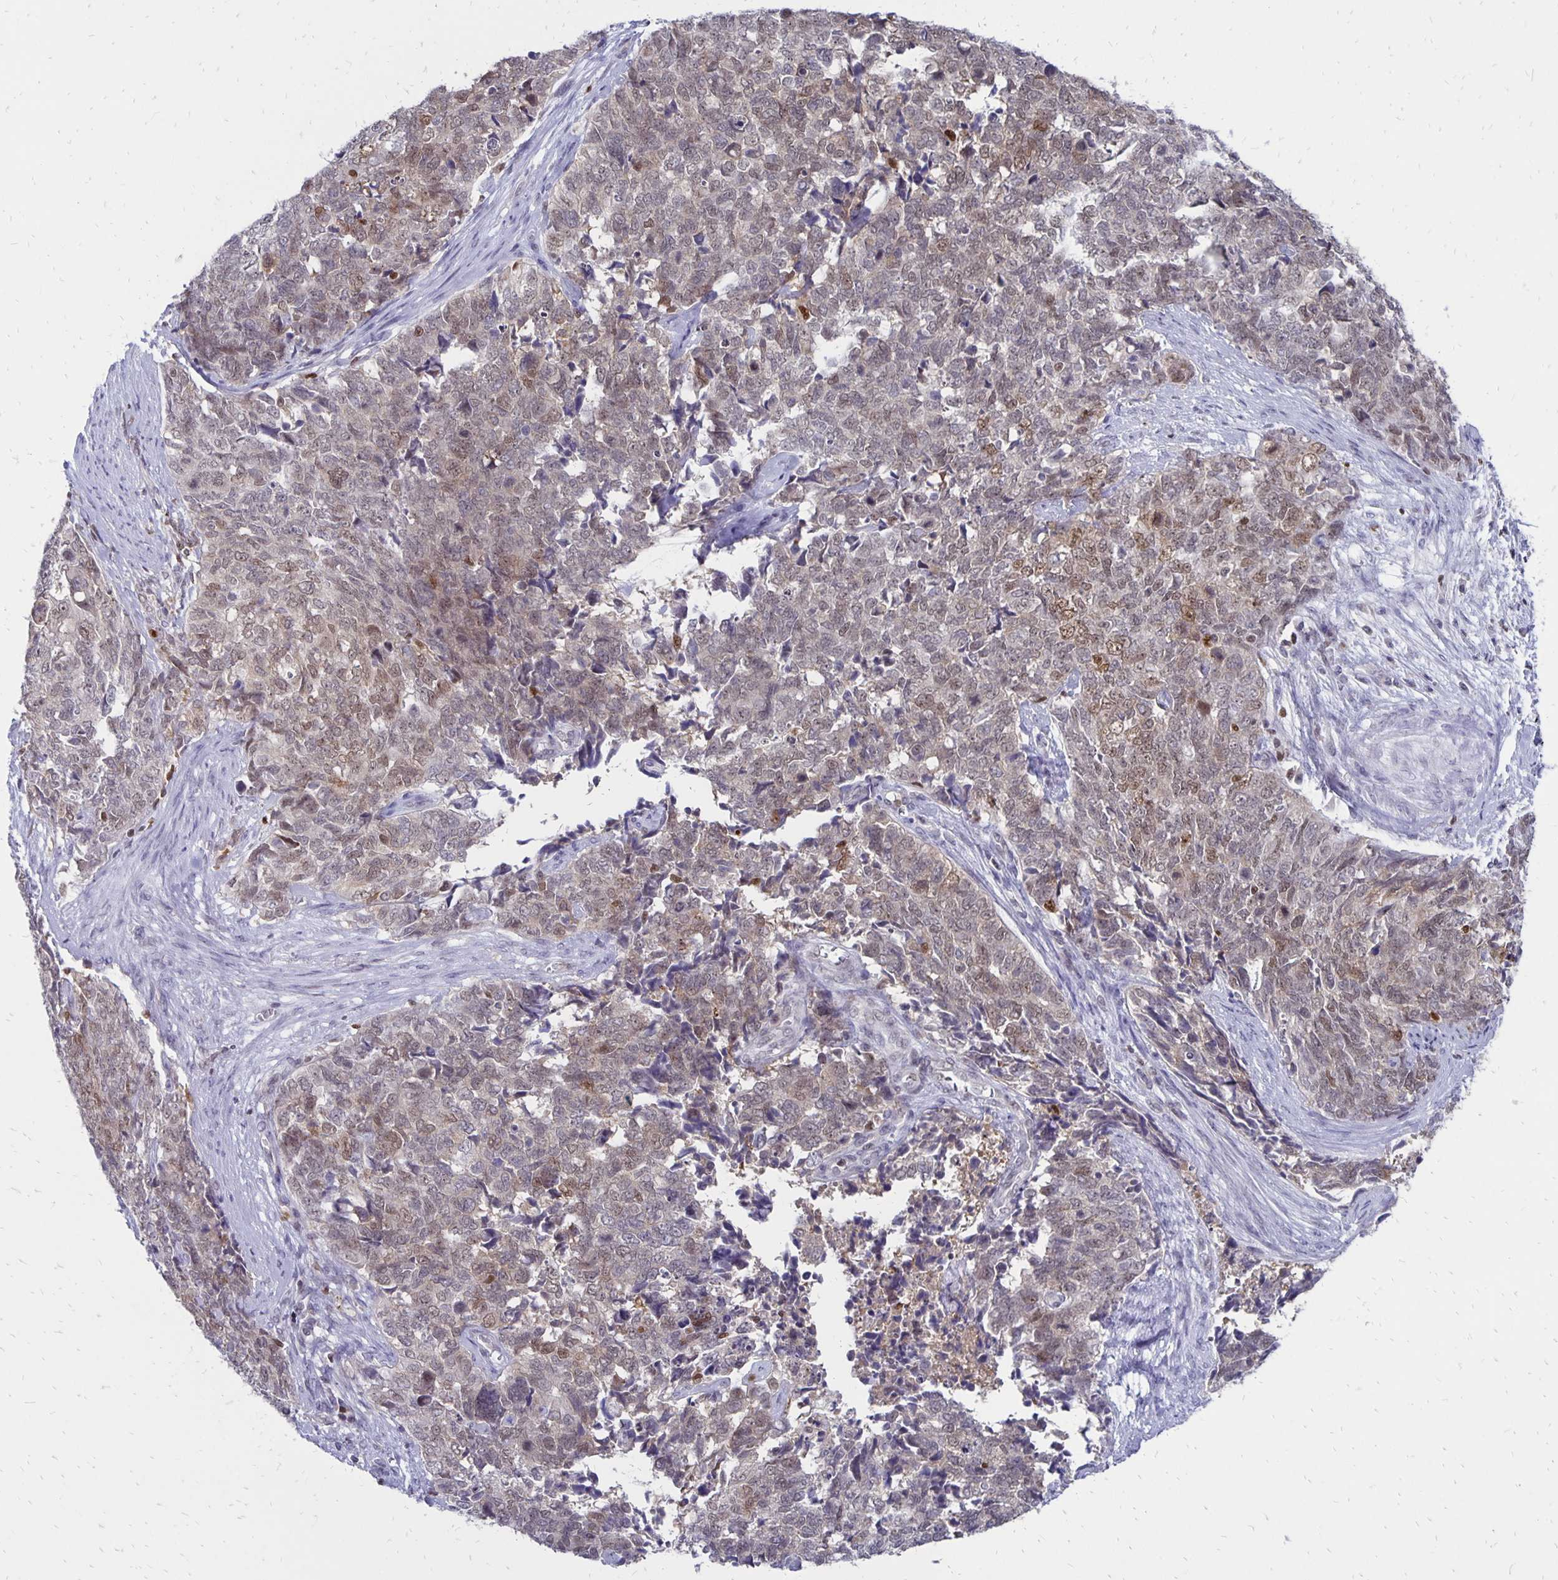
{"staining": {"intensity": "weak", "quantity": "25%-75%", "location": "nuclear"}, "tissue": "cervical cancer", "cell_type": "Tumor cells", "image_type": "cancer", "snomed": [{"axis": "morphology", "description": "Adenocarcinoma, NOS"}, {"axis": "topography", "description": "Cervix"}], "caption": "Cervical cancer stained with a brown dye demonstrates weak nuclear positive staining in approximately 25%-75% of tumor cells.", "gene": "DCK", "patient": {"sex": "female", "age": 63}}